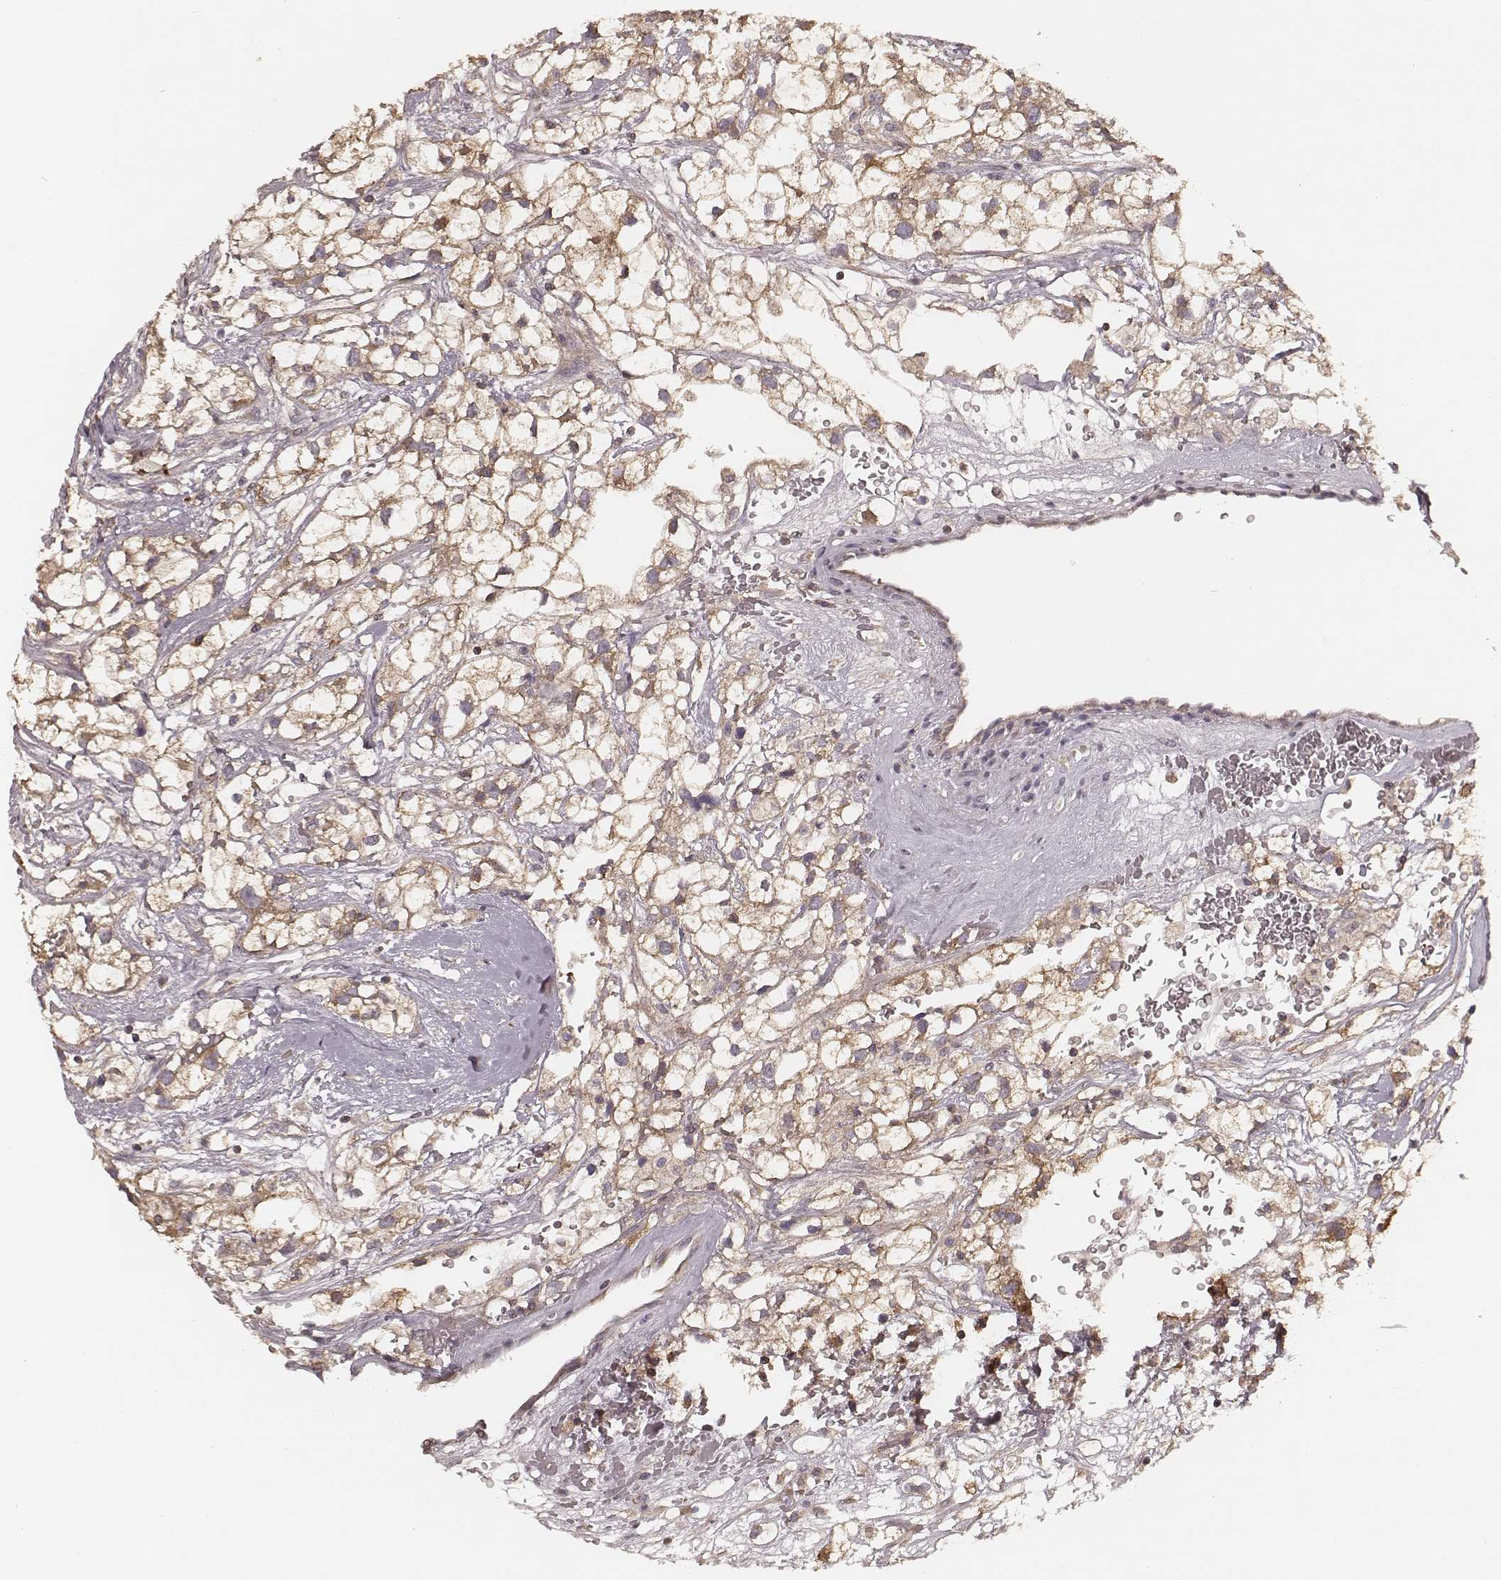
{"staining": {"intensity": "weak", "quantity": ">75%", "location": "cytoplasmic/membranous"}, "tissue": "renal cancer", "cell_type": "Tumor cells", "image_type": "cancer", "snomed": [{"axis": "morphology", "description": "Adenocarcinoma, NOS"}, {"axis": "topography", "description": "Kidney"}], "caption": "The photomicrograph demonstrates staining of renal cancer, revealing weak cytoplasmic/membranous protein expression (brown color) within tumor cells.", "gene": "CARS1", "patient": {"sex": "male", "age": 59}}